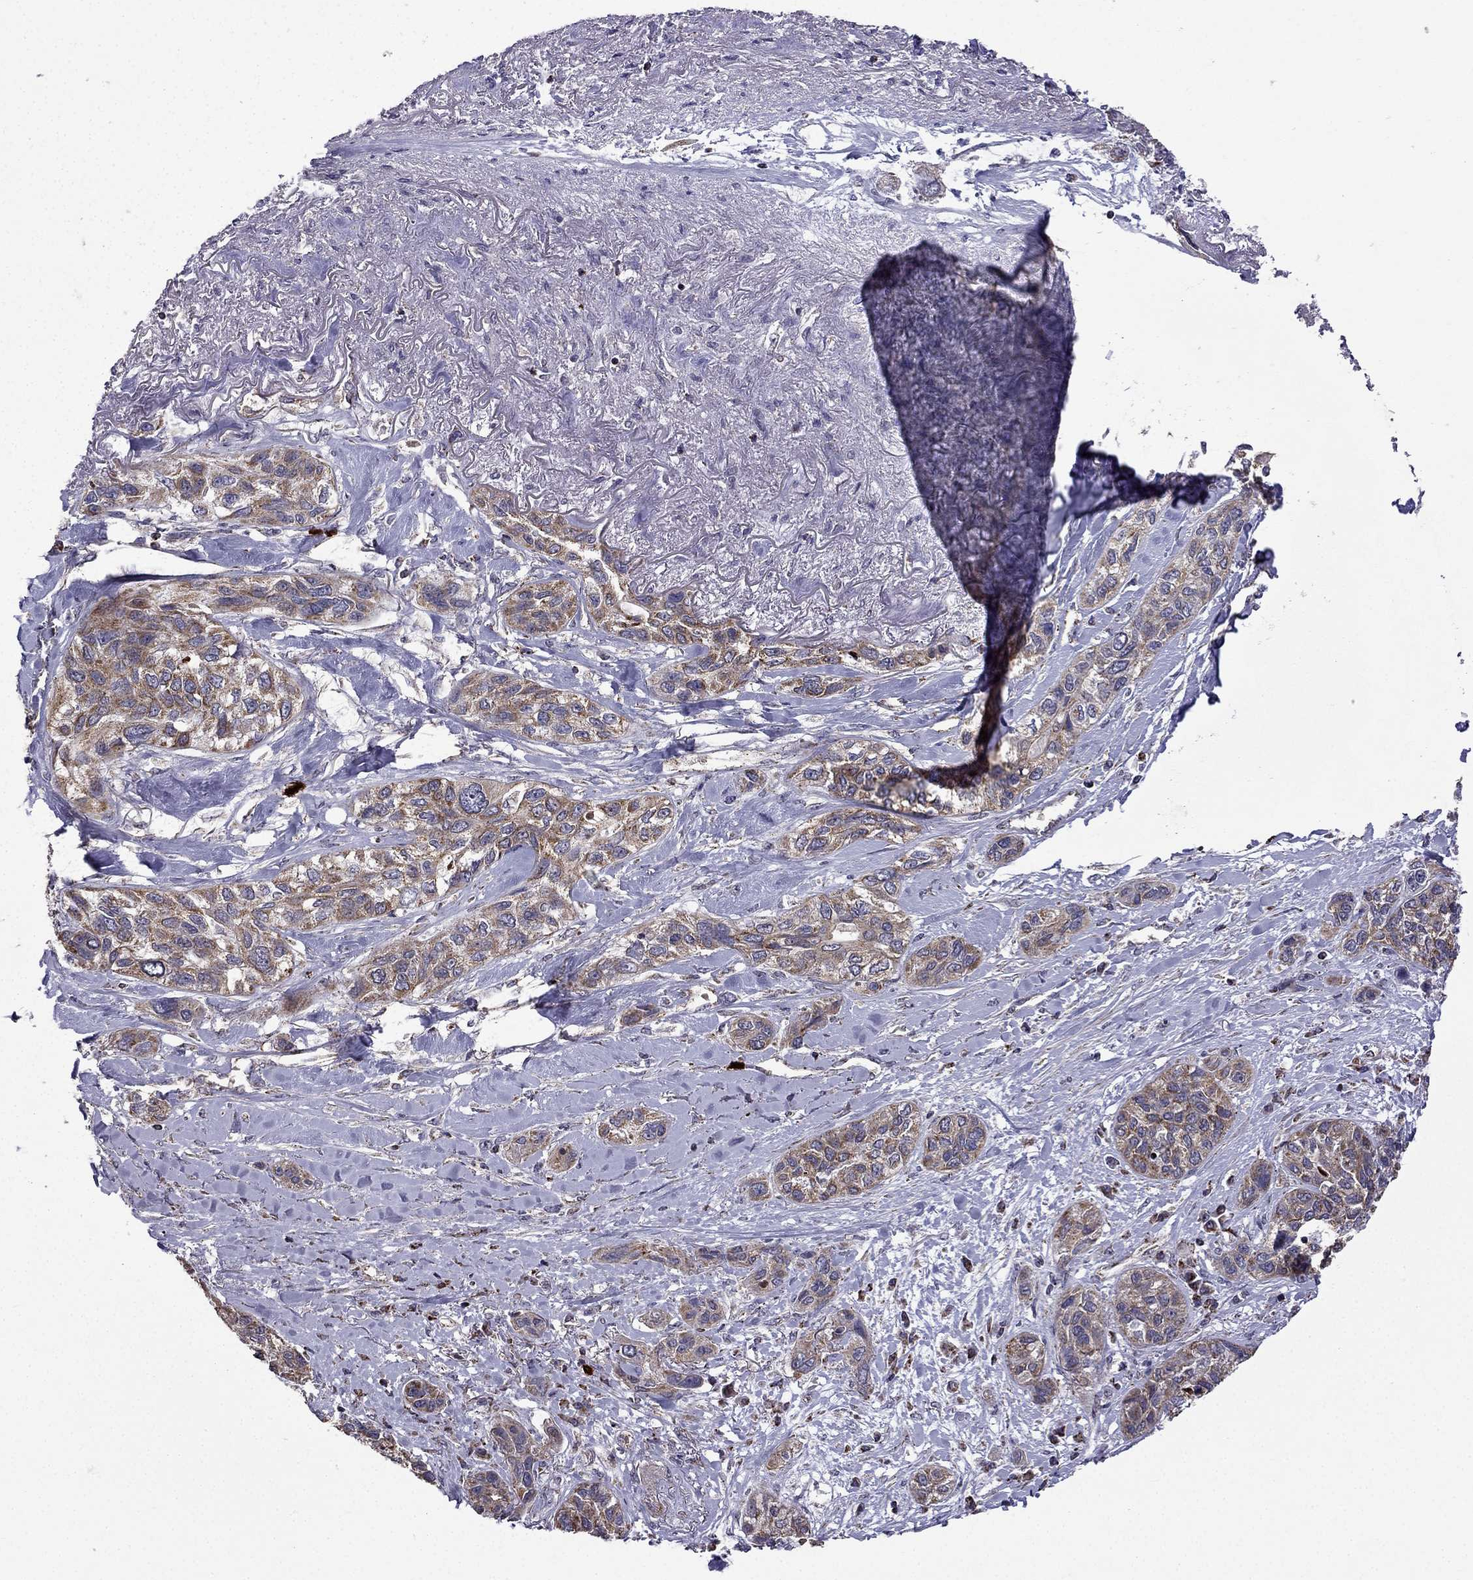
{"staining": {"intensity": "weak", "quantity": "25%-75%", "location": "cytoplasmic/membranous"}, "tissue": "lung cancer", "cell_type": "Tumor cells", "image_type": "cancer", "snomed": [{"axis": "morphology", "description": "Squamous cell carcinoma, NOS"}, {"axis": "topography", "description": "Lung"}], "caption": "IHC (DAB) staining of lung cancer reveals weak cytoplasmic/membranous protein positivity in about 25%-75% of tumor cells. (IHC, brightfield microscopy, high magnification).", "gene": "TAB2", "patient": {"sex": "female", "age": 70}}